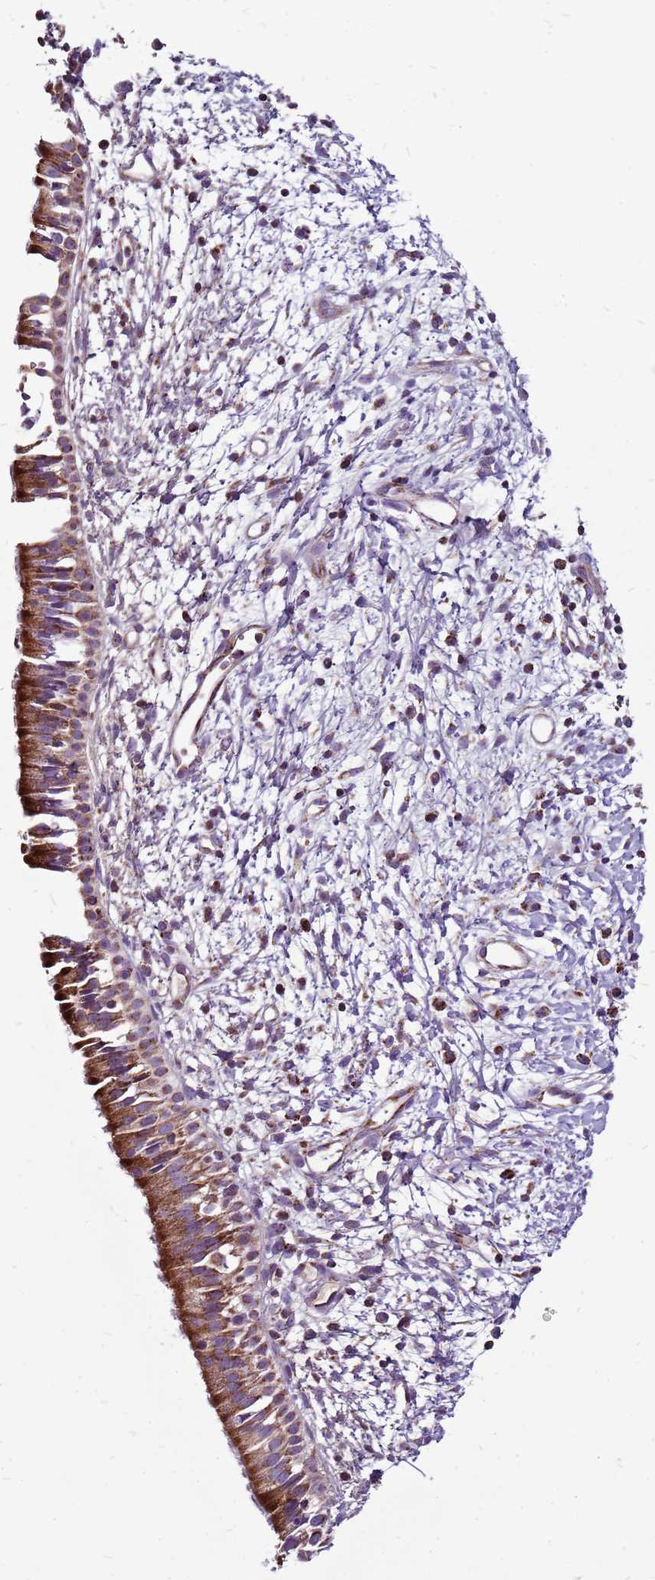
{"staining": {"intensity": "strong", "quantity": ">75%", "location": "cytoplasmic/membranous"}, "tissue": "nasopharynx", "cell_type": "Respiratory epithelial cells", "image_type": "normal", "snomed": [{"axis": "morphology", "description": "Normal tissue, NOS"}, {"axis": "topography", "description": "Nasopharynx"}], "caption": "Immunohistochemical staining of normal nasopharynx shows >75% levels of strong cytoplasmic/membranous protein expression in approximately >75% of respiratory epithelial cells.", "gene": "GCDH", "patient": {"sex": "male", "age": 22}}